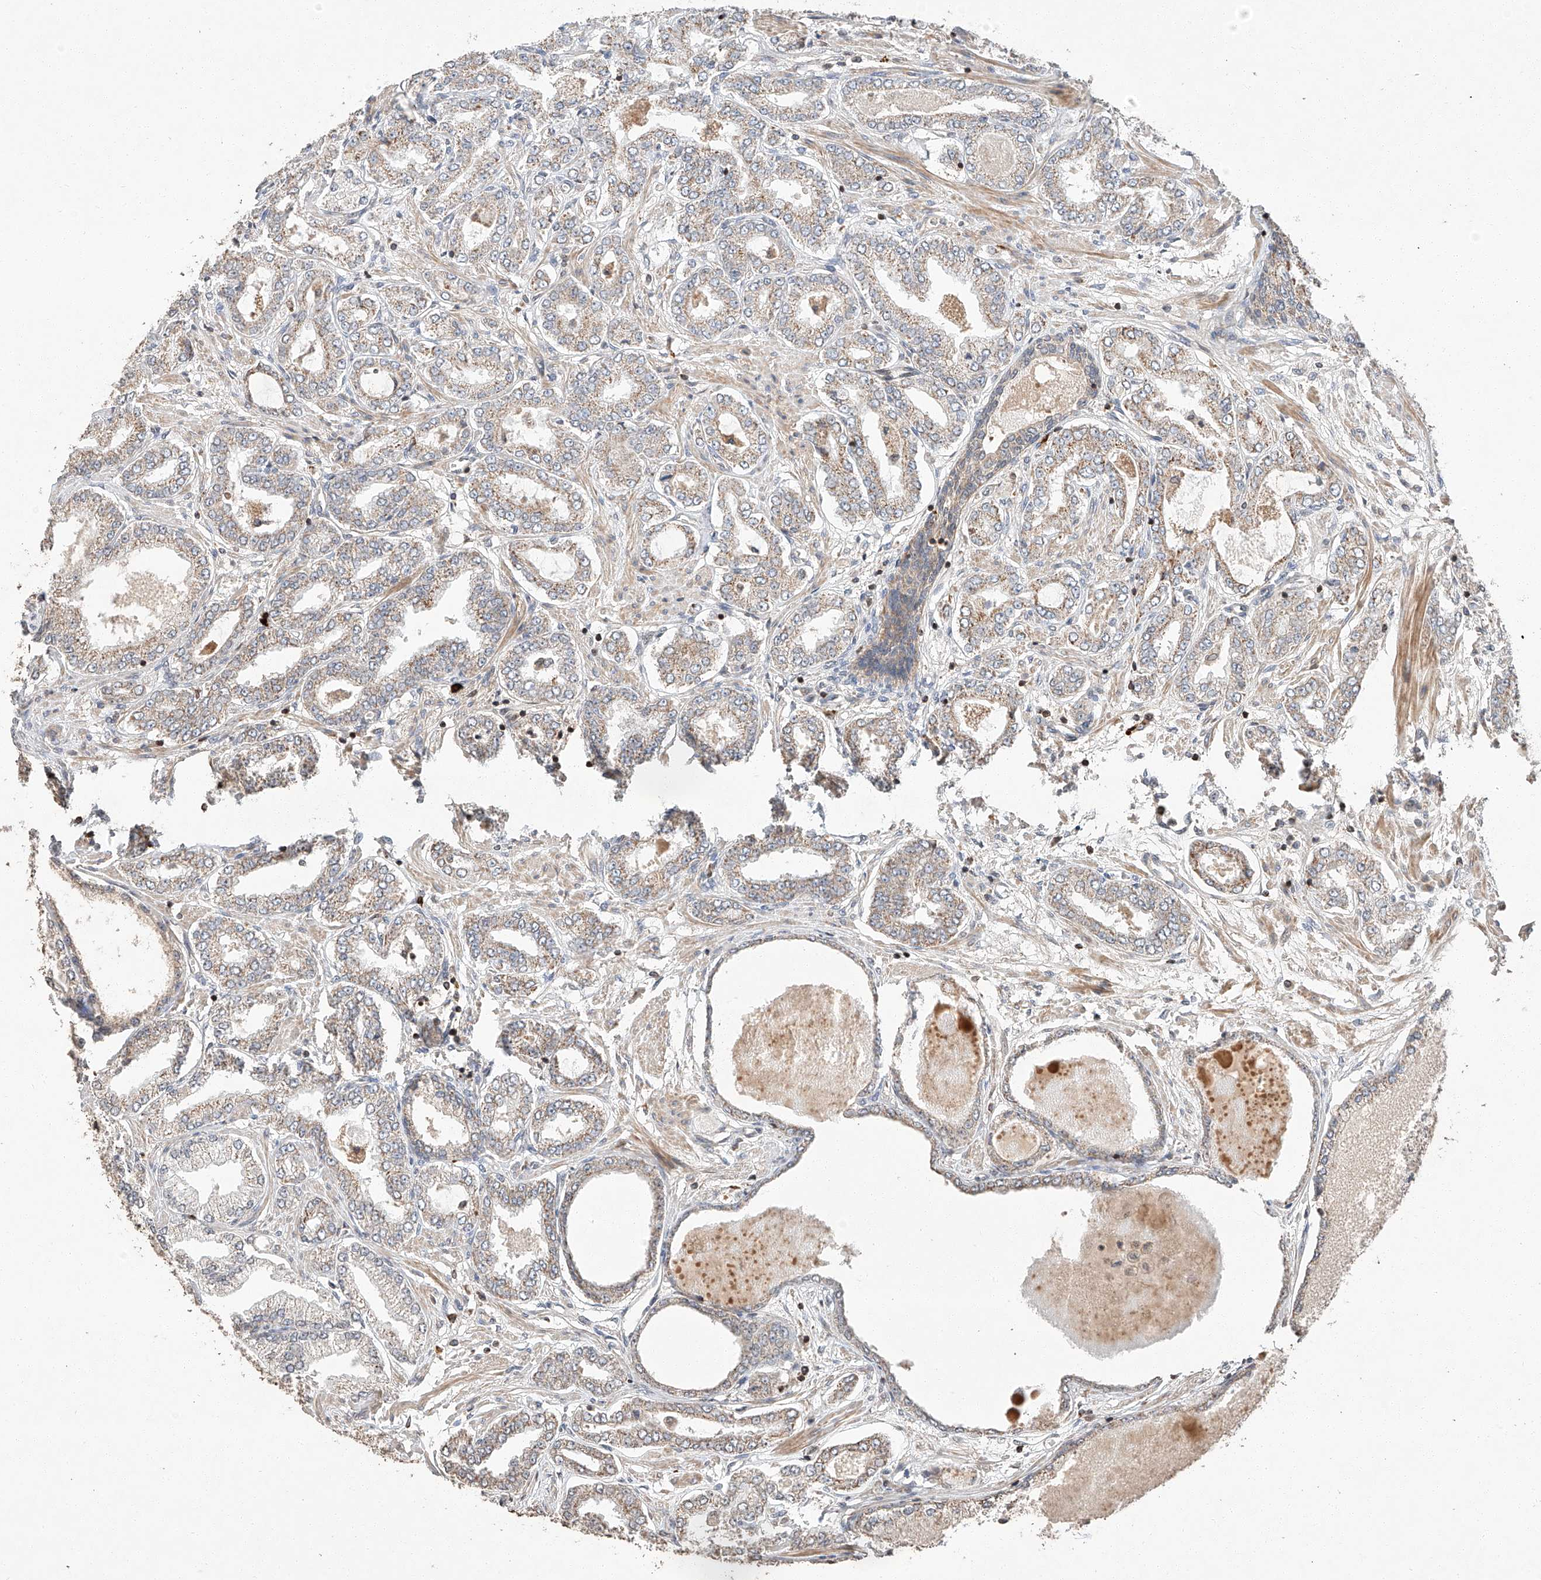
{"staining": {"intensity": "weak", "quantity": ">75%", "location": "cytoplasmic/membranous"}, "tissue": "prostate cancer", "cell_type": "Tumor cells", "image_type": "cancer", "snomed": [{"axis": "morphology", "description": "Adenocarcinoma, Low grade"}, {"axis": "topography", "description": "Prostate"}], "caption": "Immunohistochemistry (IHC) micrograph of neoplastic tissue: human prostate cancer stained using IHC displays low levels of weak protein expression localized specifically in the cytoplasmic/membranous of tumor cells, appearing as a cytoplasmic/membranous brown color.", "gene": "ARHGAP33", "patient": {"sex": "male", "age": 63}}